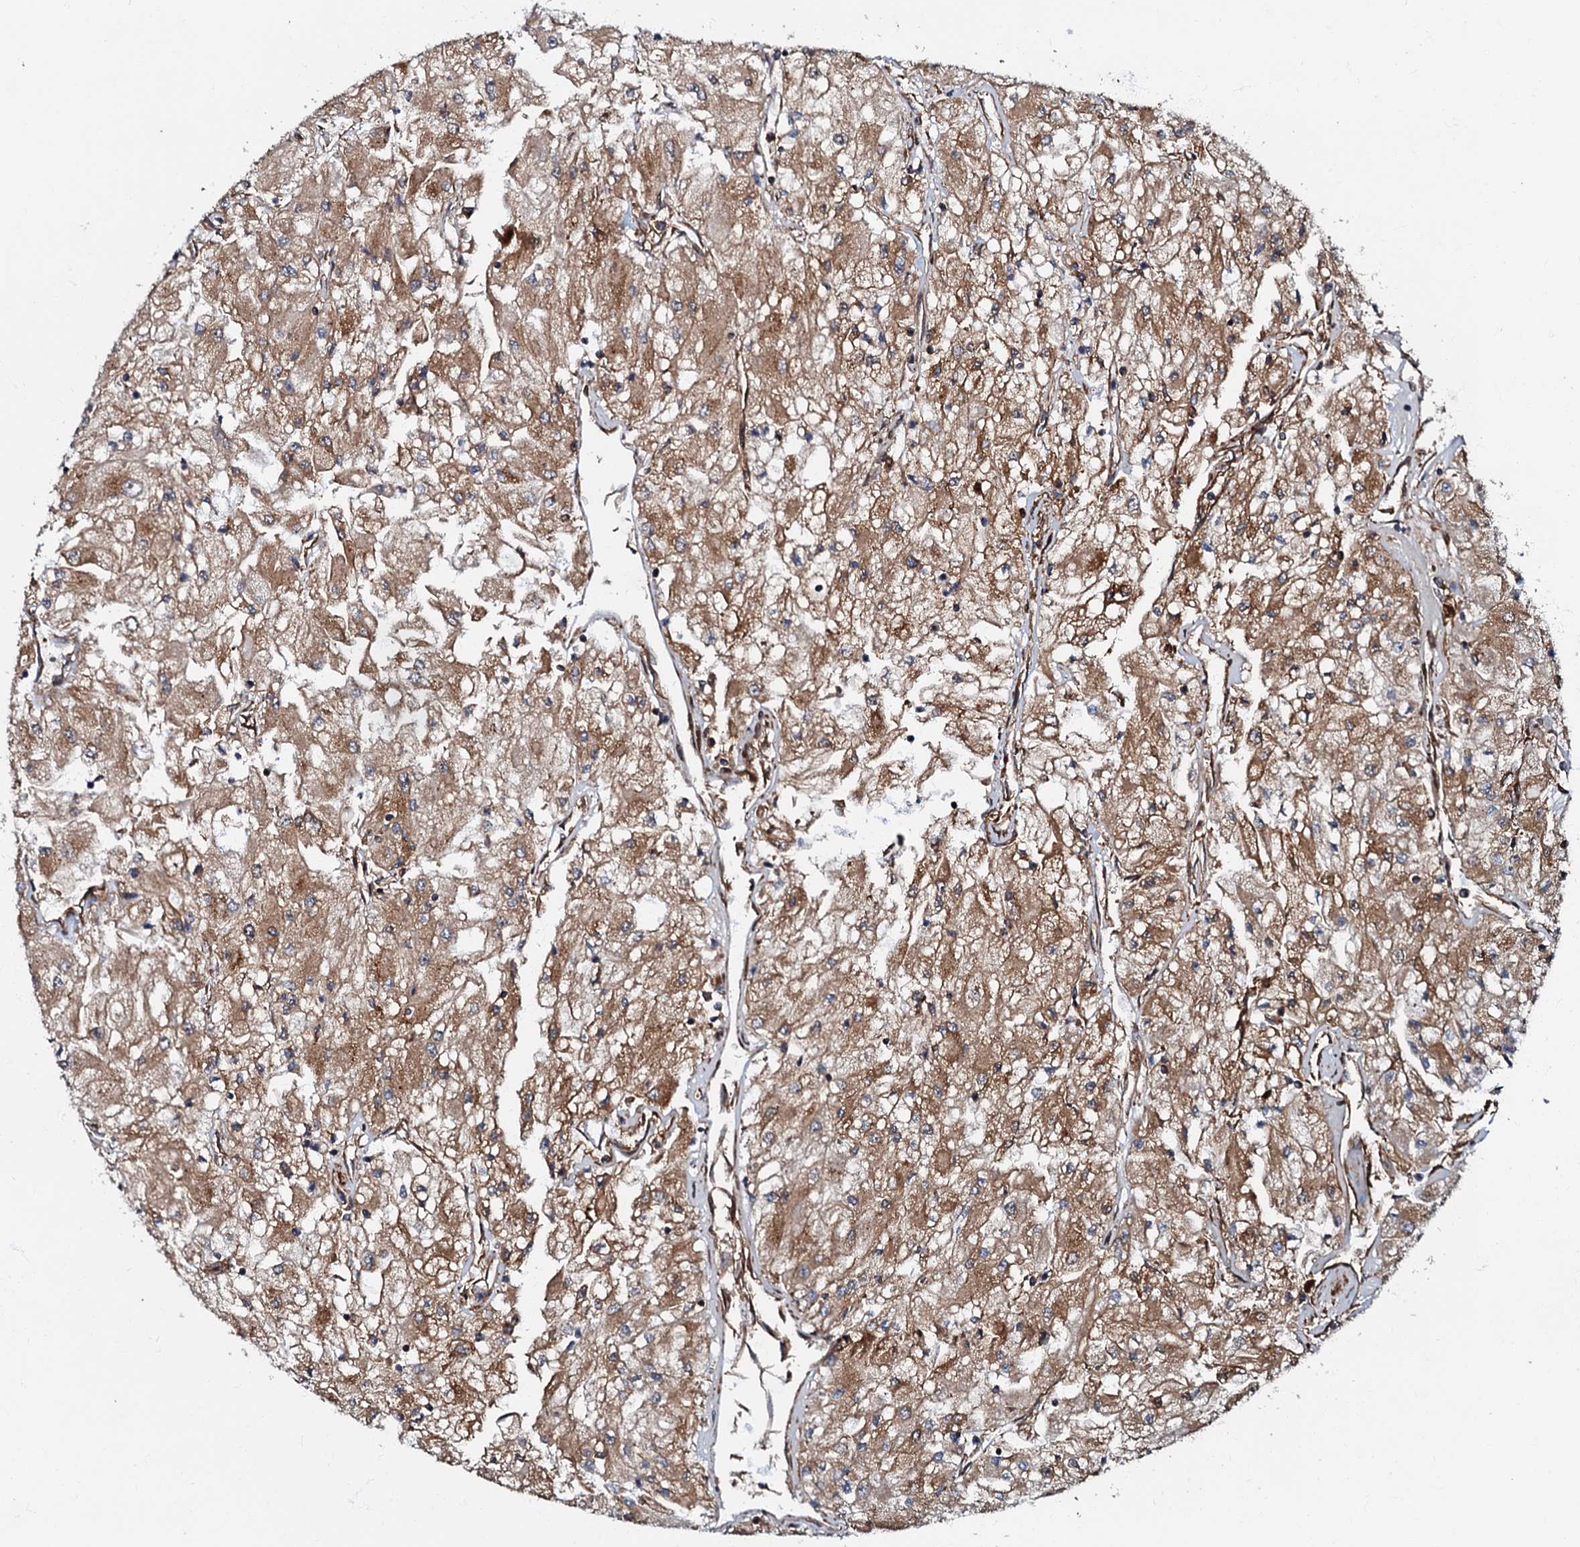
{"staining": {"intensity": "moderate", "quantity": ">75%", "location": "cytoplasmic/membranous"}, "tissue": "renal cancer", "cell_type": "Tumor cells", "image_type": "cancer", "snomed": [{"axis": "morphology", "description": "Adenocarcinoma, NOS"}, {"axis": "topography", "description": "Kidney"}], "caption": "A brown stain labels moderate cytoplasmic/membranous positivity of a protein in renal cancer (adenocarcinoma) tumor cells. Ihc stains the protein of interest in brown and the nuclei are stained blue.", "gene": "BLOC1S6", "patient": {"sex": "male", "age": 80}}